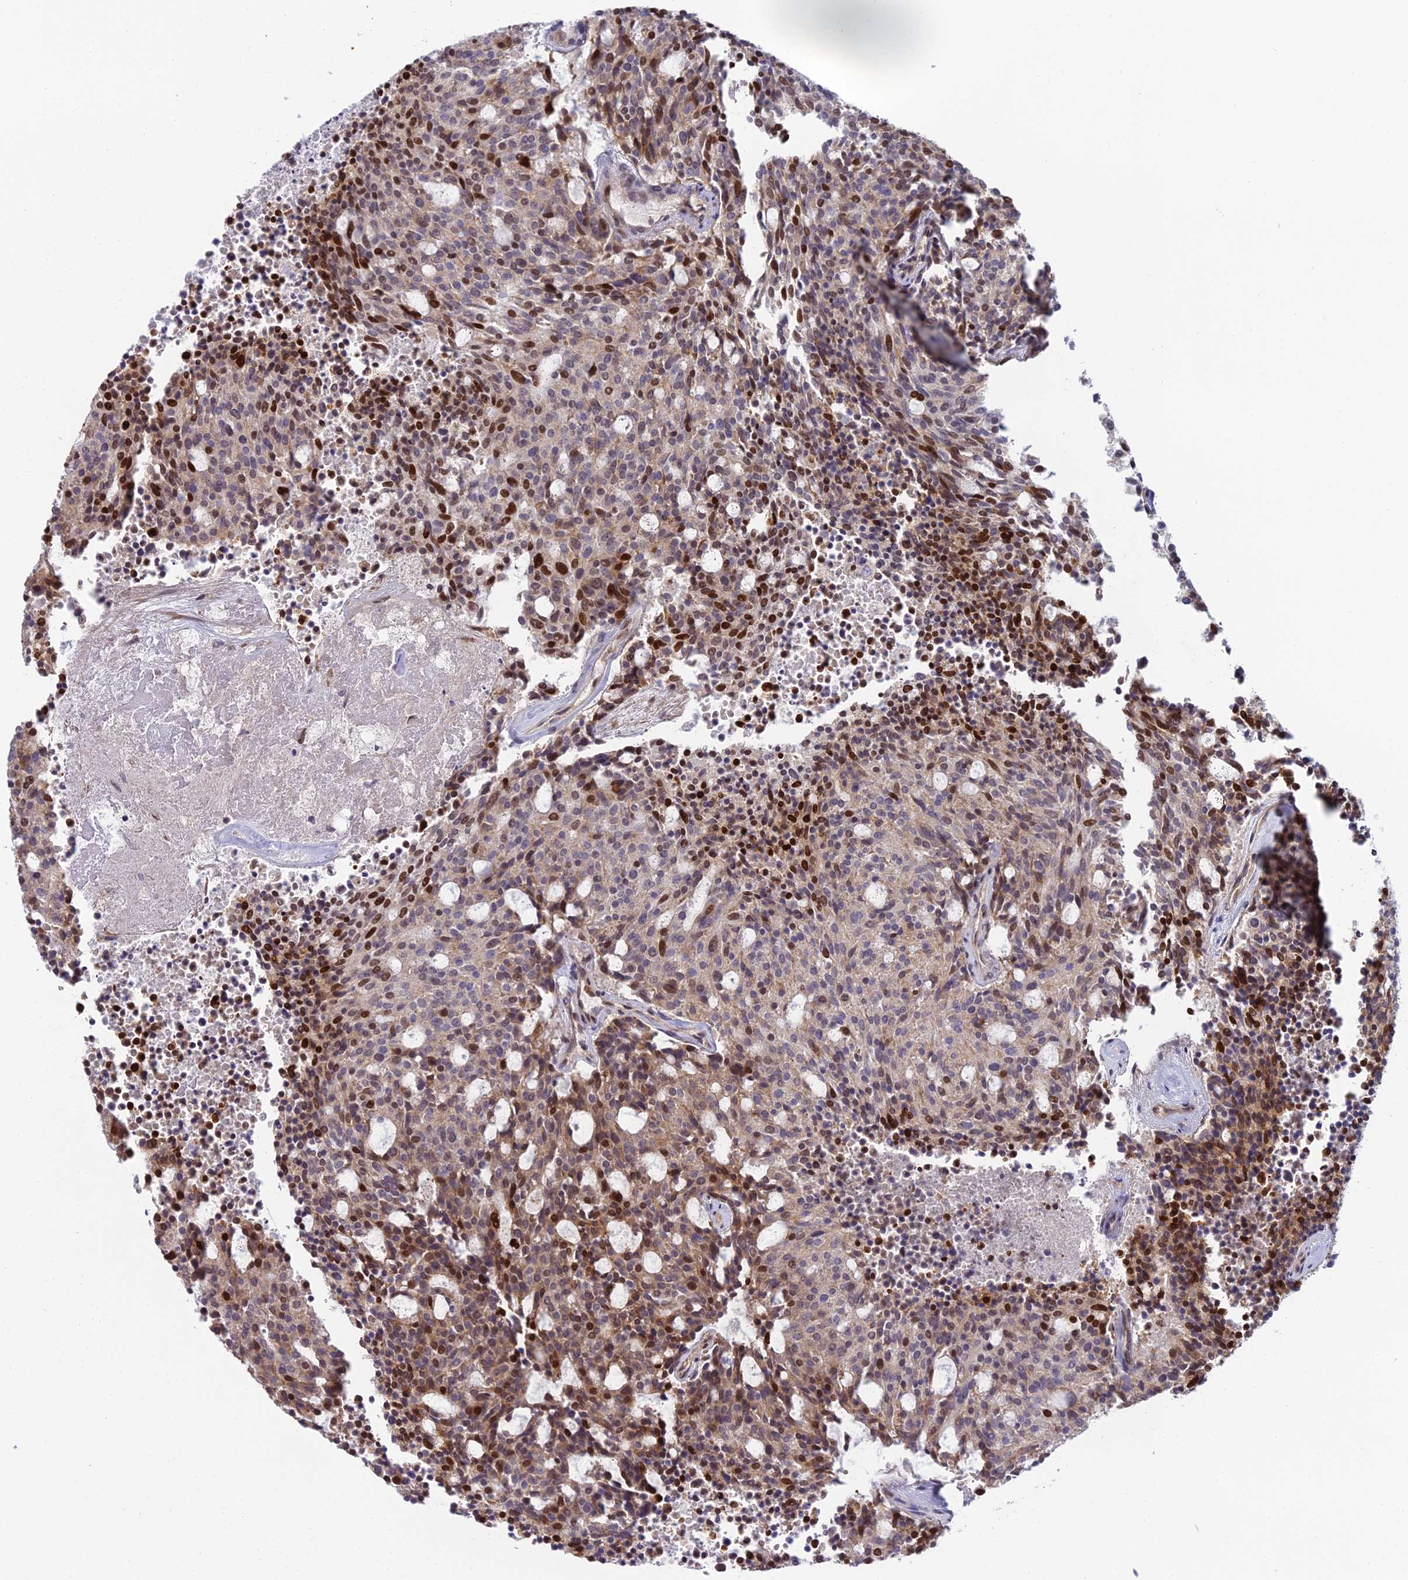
{"staining": {"intensity": "moderate", "quantity": ">75%", "location": "cytoplasmic/membranous,nuclear"}, "tissue": "carcinoid", "cell_type": "Tumor cells", "image_type": "cancer", "snomed": [{"axis": "morphology", "description": "Carcinoid, malignant, NOS"}, {"axis": "topography", "description": "Pancreas"}], "caption": "A brown stain highlights moderate cytoplasmic/membranous and nuclear expression of a protein in human carcinoid (malignant) tumor cells.", "gene": "ZNF707", "patient": {"sex": "female", "age": 54}}